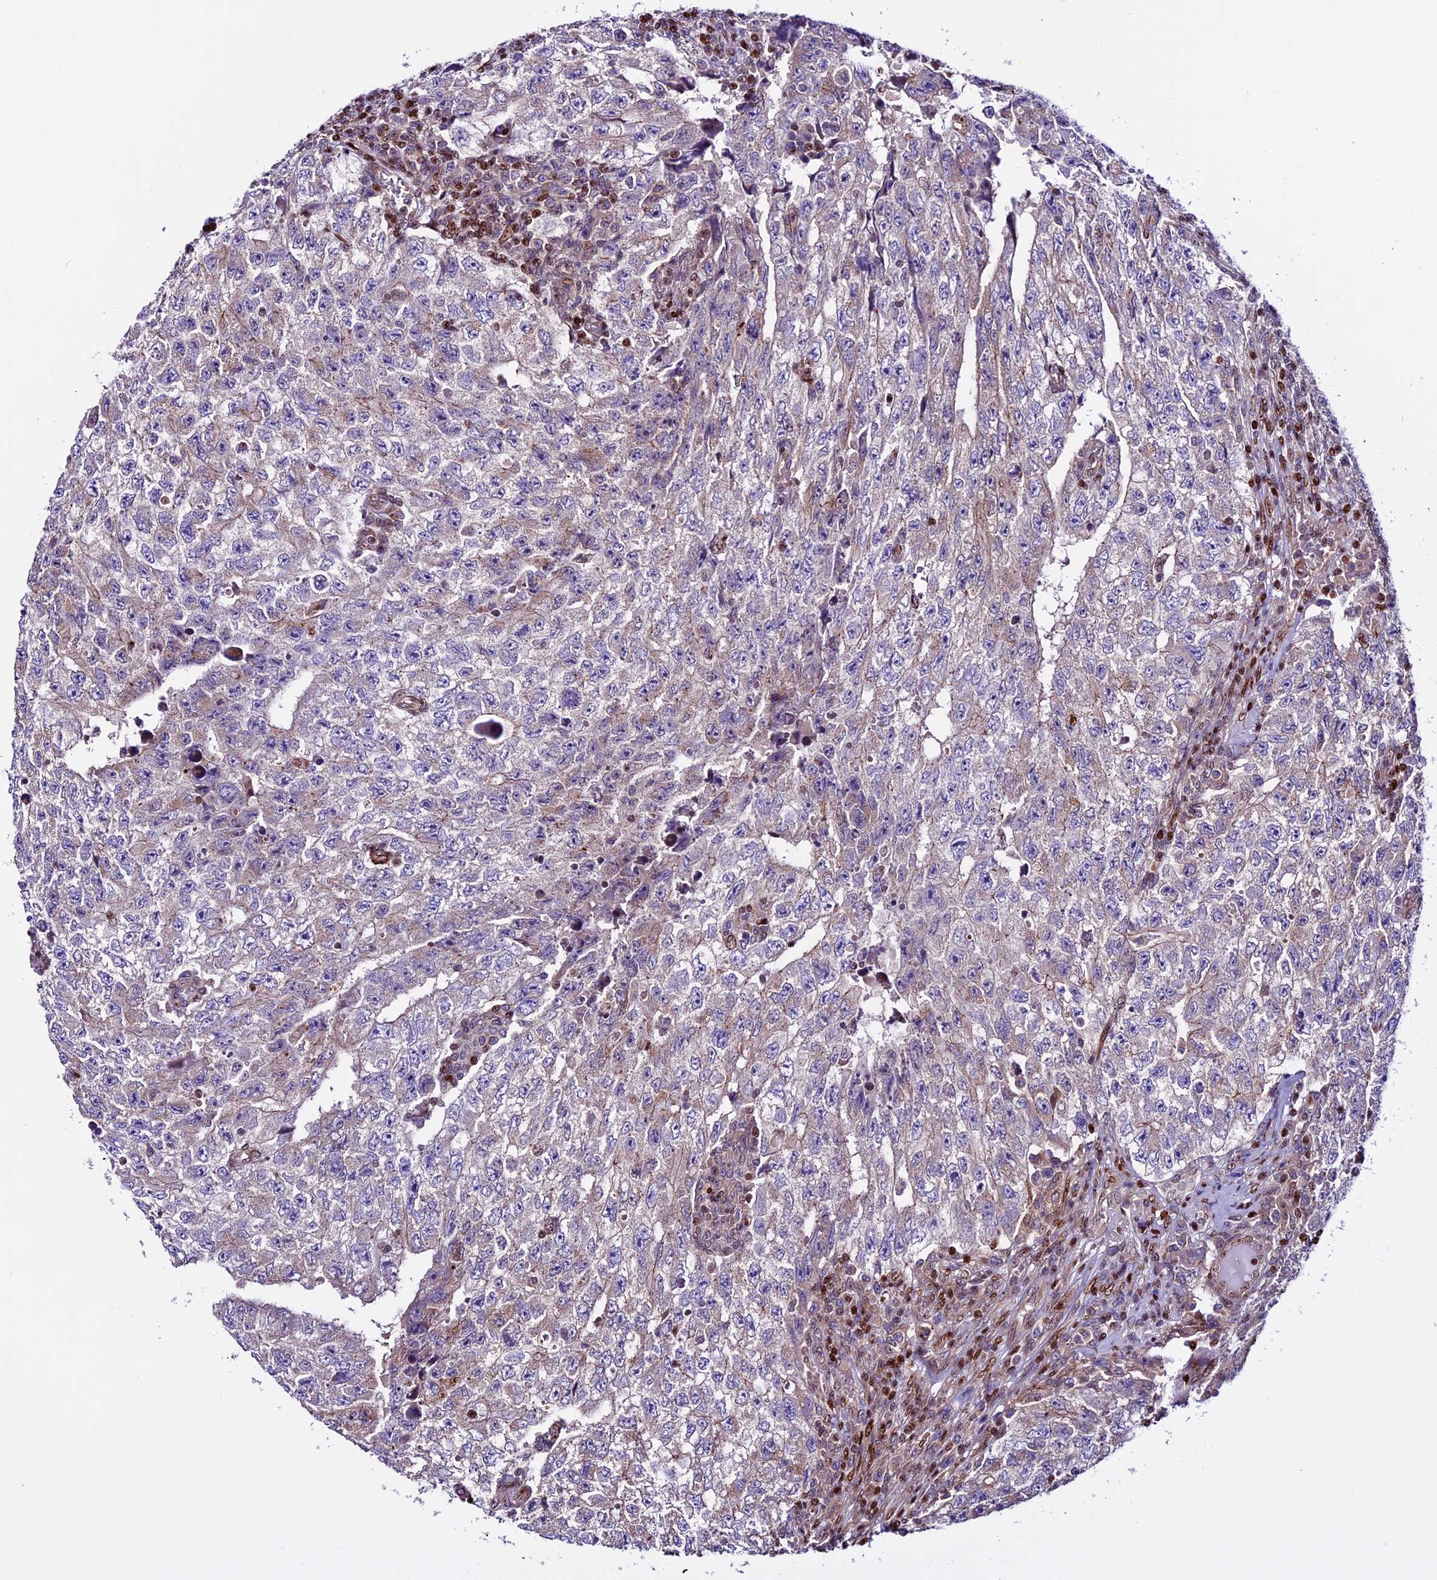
{"staining": {"intensity": "negative", "quantity": "none", "location": "none"}, "tissue": "testis cancer", "cell_type": "Tumor cells", "image_type": "cancer", "snomed": [{"axis": "morphology", "description": "Carcinoma, Embryonal, NOS"}, {"axis": "topography", "description": "Testis"}], "caption": "Tumor cells are negative for protein expression in human testis cancer.", "gene": "RINL", "patient": {"sex": "male", "age": 17}}